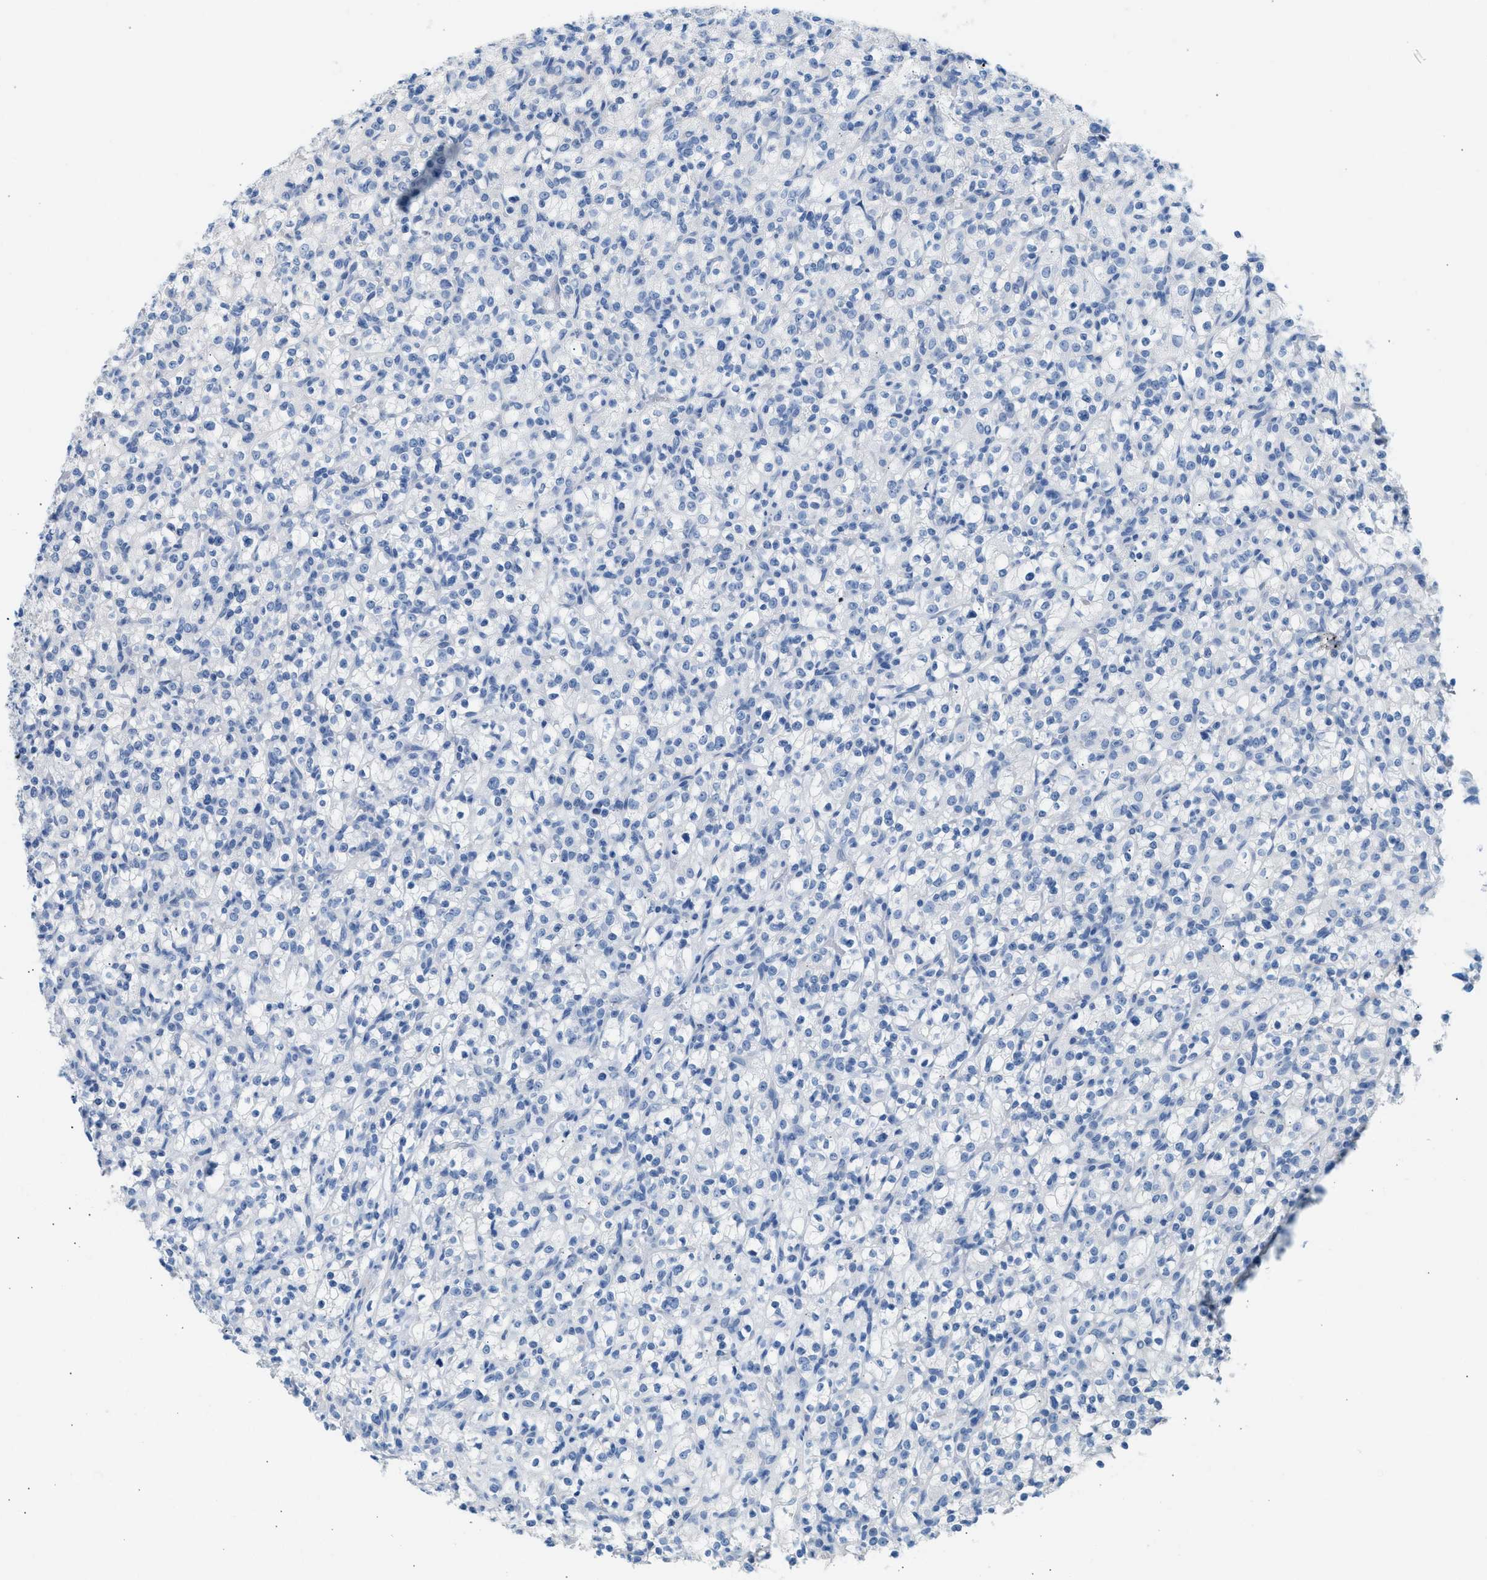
{"staining": {"intensity": "negative", "quantity": "none", "location": "none"}, "tissue": "renal cancer", "cell_type": "Tumor cells", "image_type": "cancer", "snomed": [{"axis": "morphology", "description": "Normal tissue, NOS"}, {"axis": "morphology", "description": "Adenocarcinoma, NOS"}, {"axis": "topography", "description": "Kidney"}], "caption": "IHC micrograph of neoplastic tissue: human renal adenocarcinoma stained with DAB exhibits no significant protein expression in tumor cells.", "gene": "SPAM1", "patient": {"sex": "female", "age": 72}}